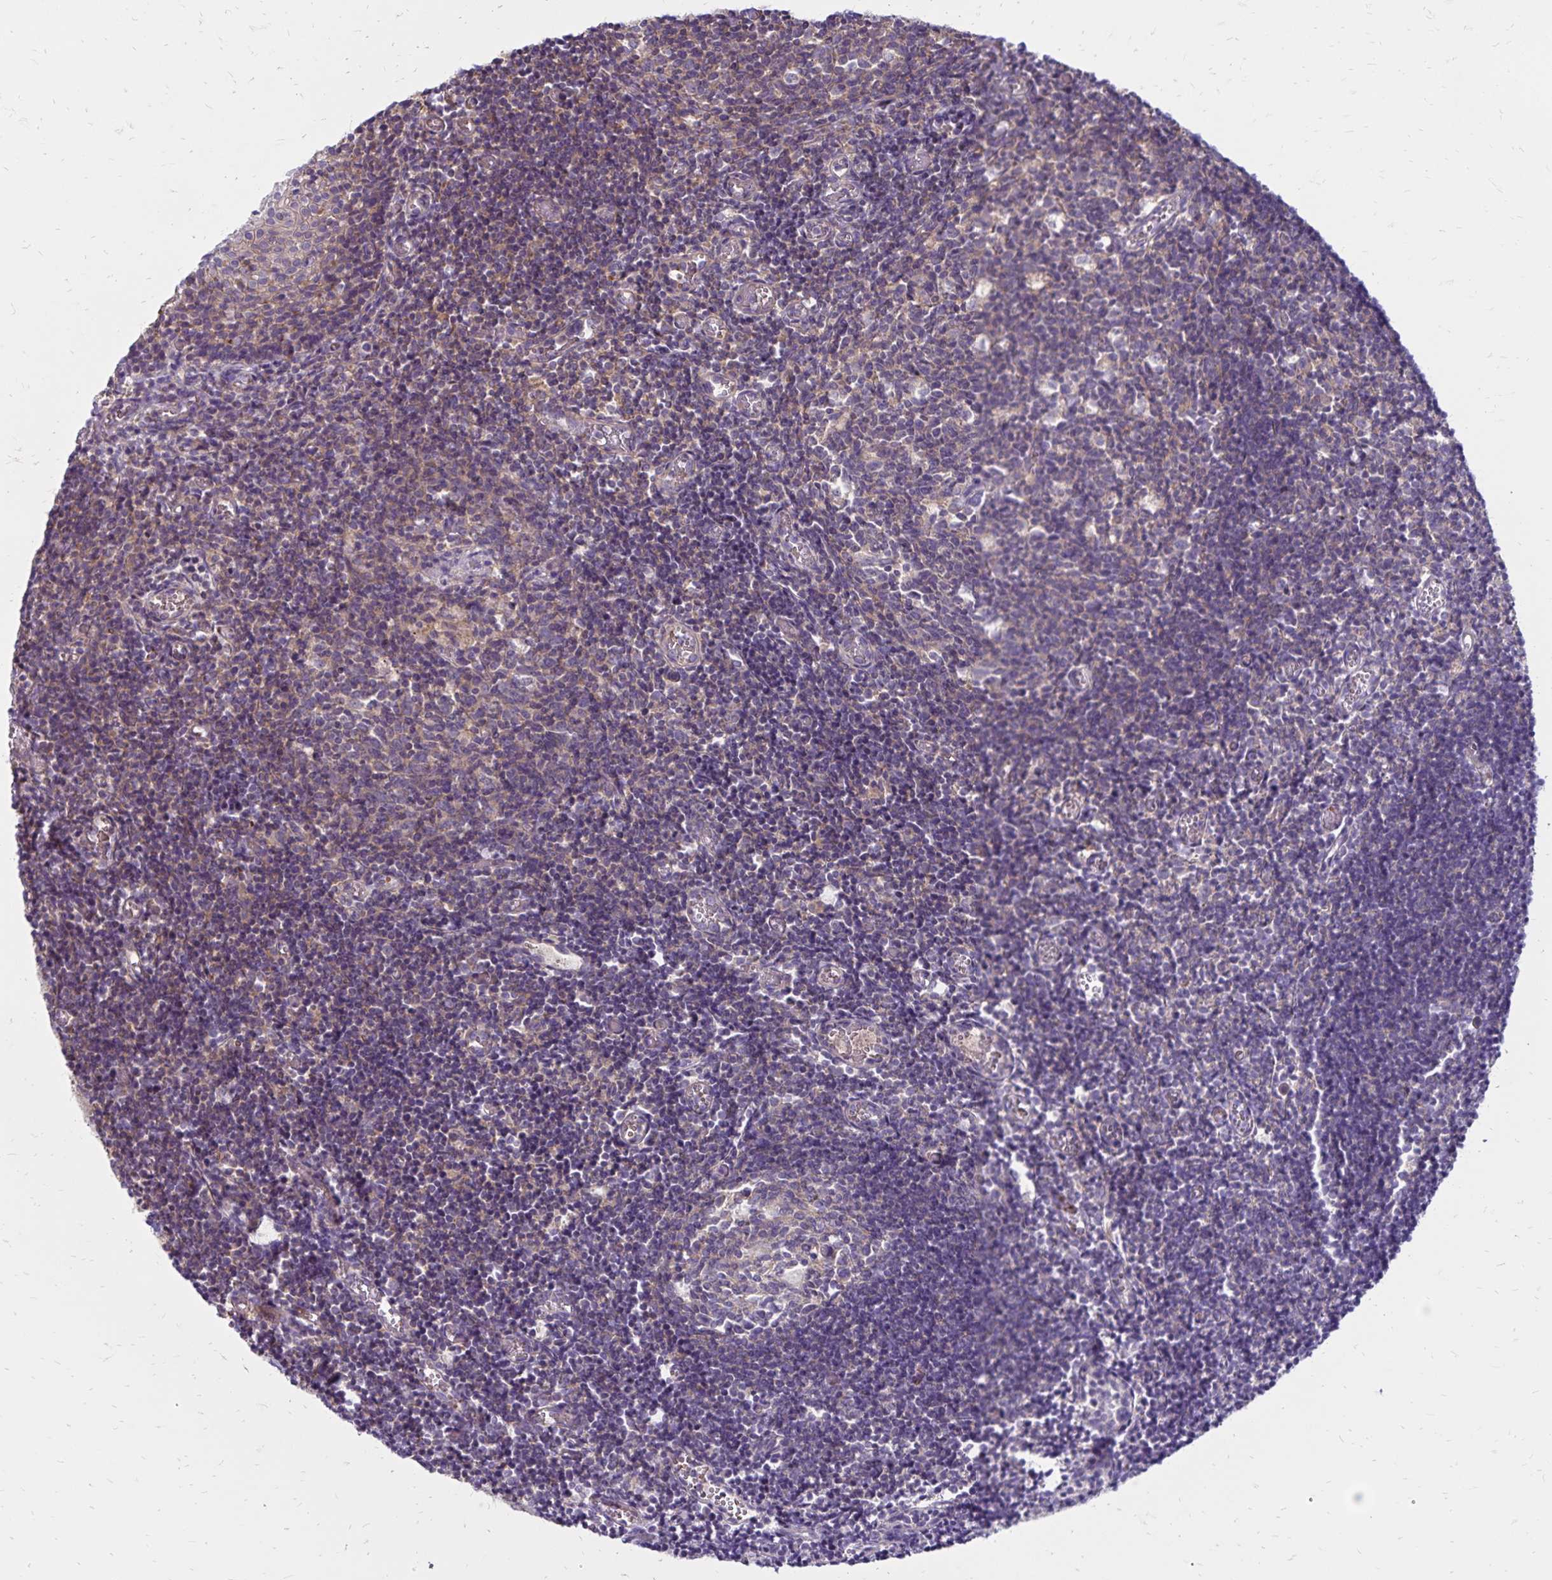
{"staining": {"intensity": "weak", "quantity": "<25%", "location": "cytoplasmic/membranous"}, "tissue": "tonsil", "cell_type": "Germinal center cells", "image_type": "normal", "snomed": [{"axis": "morphology", "description": "Normal tissue, NOS"}, {"axis": "topography", "description": "Tonsil"}], "caption": "This is an immunohistochemistry (IHC) image of benign tonsil. There is no expression in germinal center cells.", "gene": "FSD1", "patient": {"sex": "female", "age": 10}}